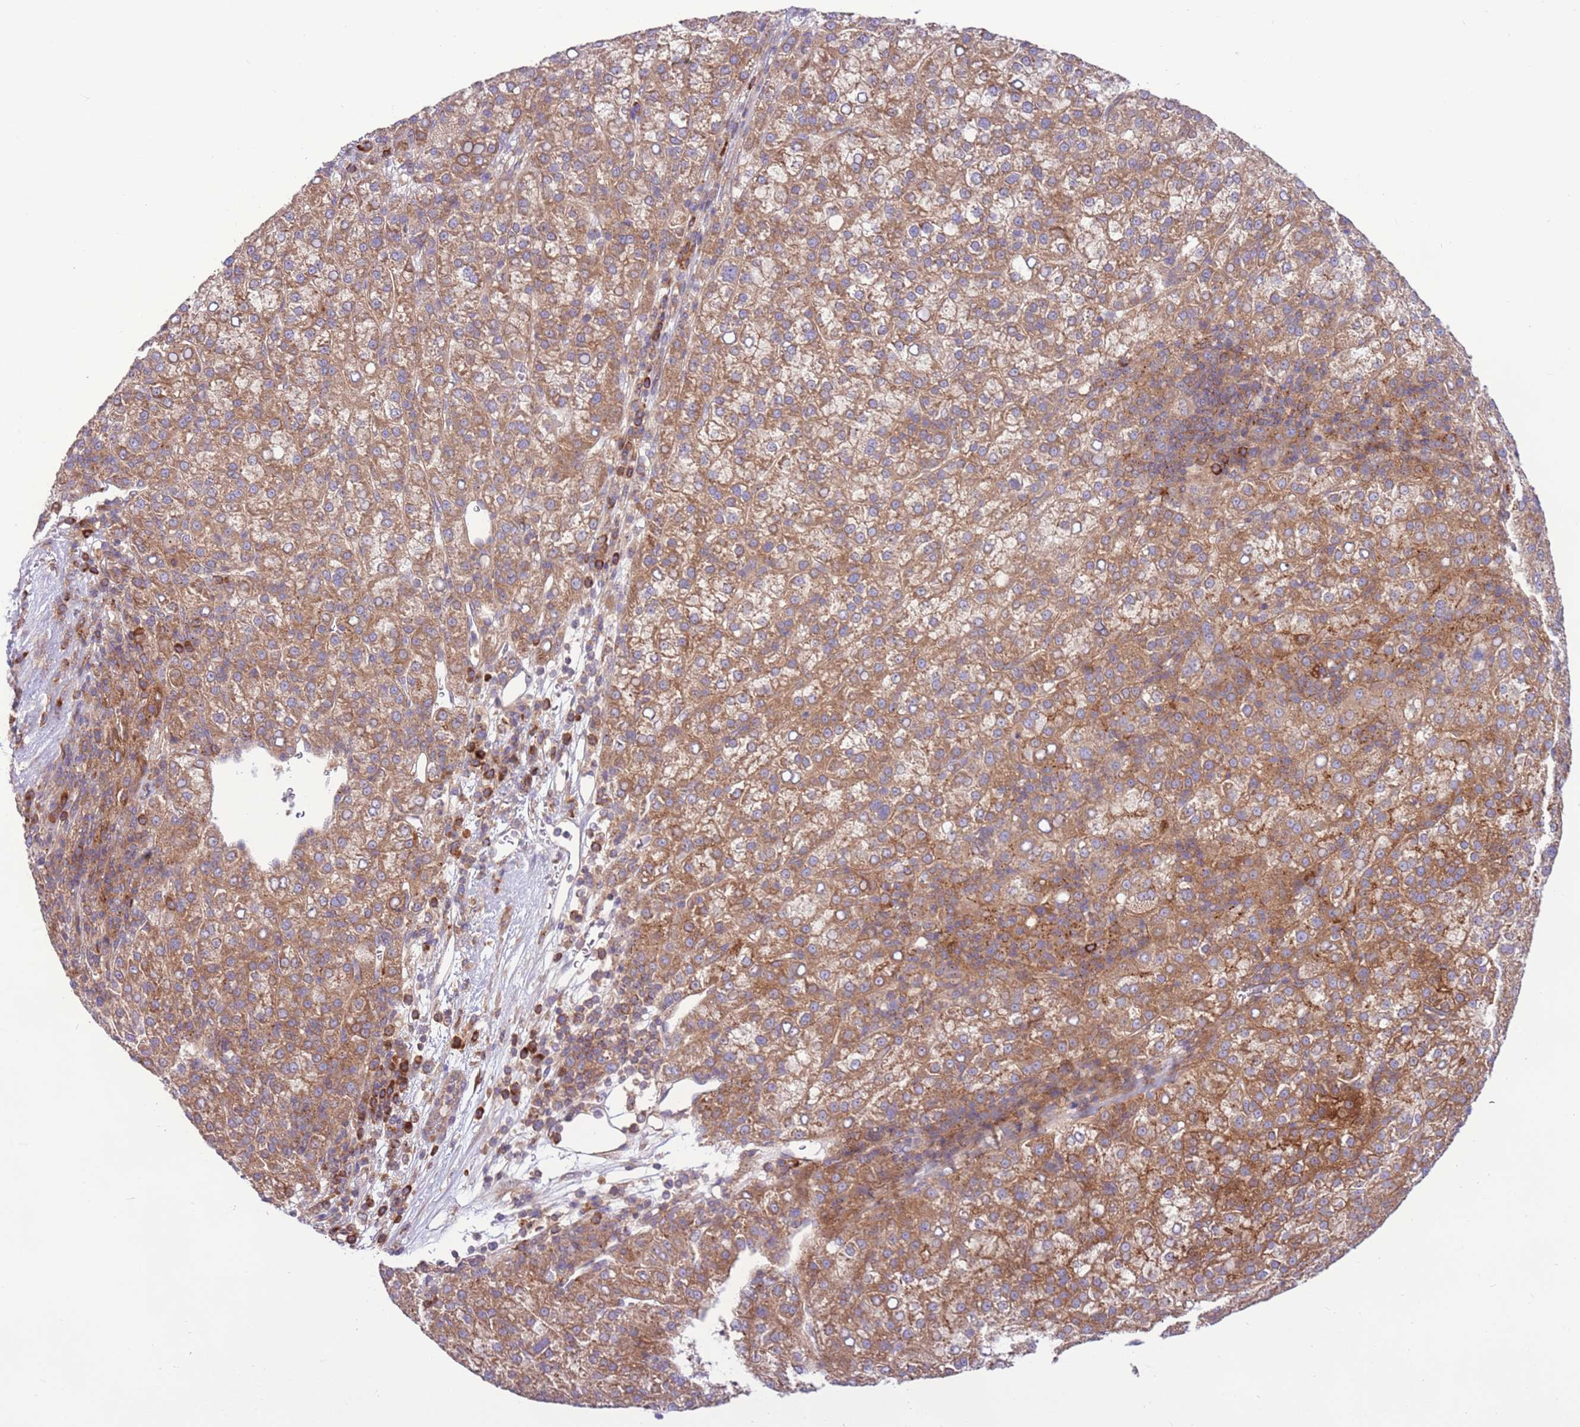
{"staining": {"intensity": "moderate", "quantity": ">75%", "location": "cytoplasmic/membranous"}, "tissue": "liver cancer", "cell_type": "Tumor cells", "image_type": "cancer", "snomed": [{"axis": "morphology", "description": "Carcinoma, Hepatocellular, NOS"}, {"axis": "topography", "description": "Liver"}], "caption": "Protein expression analysis of human liver cancer reveals moderate cytoplasmic/membranous staining in about >75% of tumor cells. The staining was performed using DAB (3,3'-diaminobenzidine) to visualize the protein expression in brown, while the nuclei were stained in blue with hematoxylin (Magnification: 20x).", "gene": "DDX19B", "patient": {"sex": "female", "age": 58}}